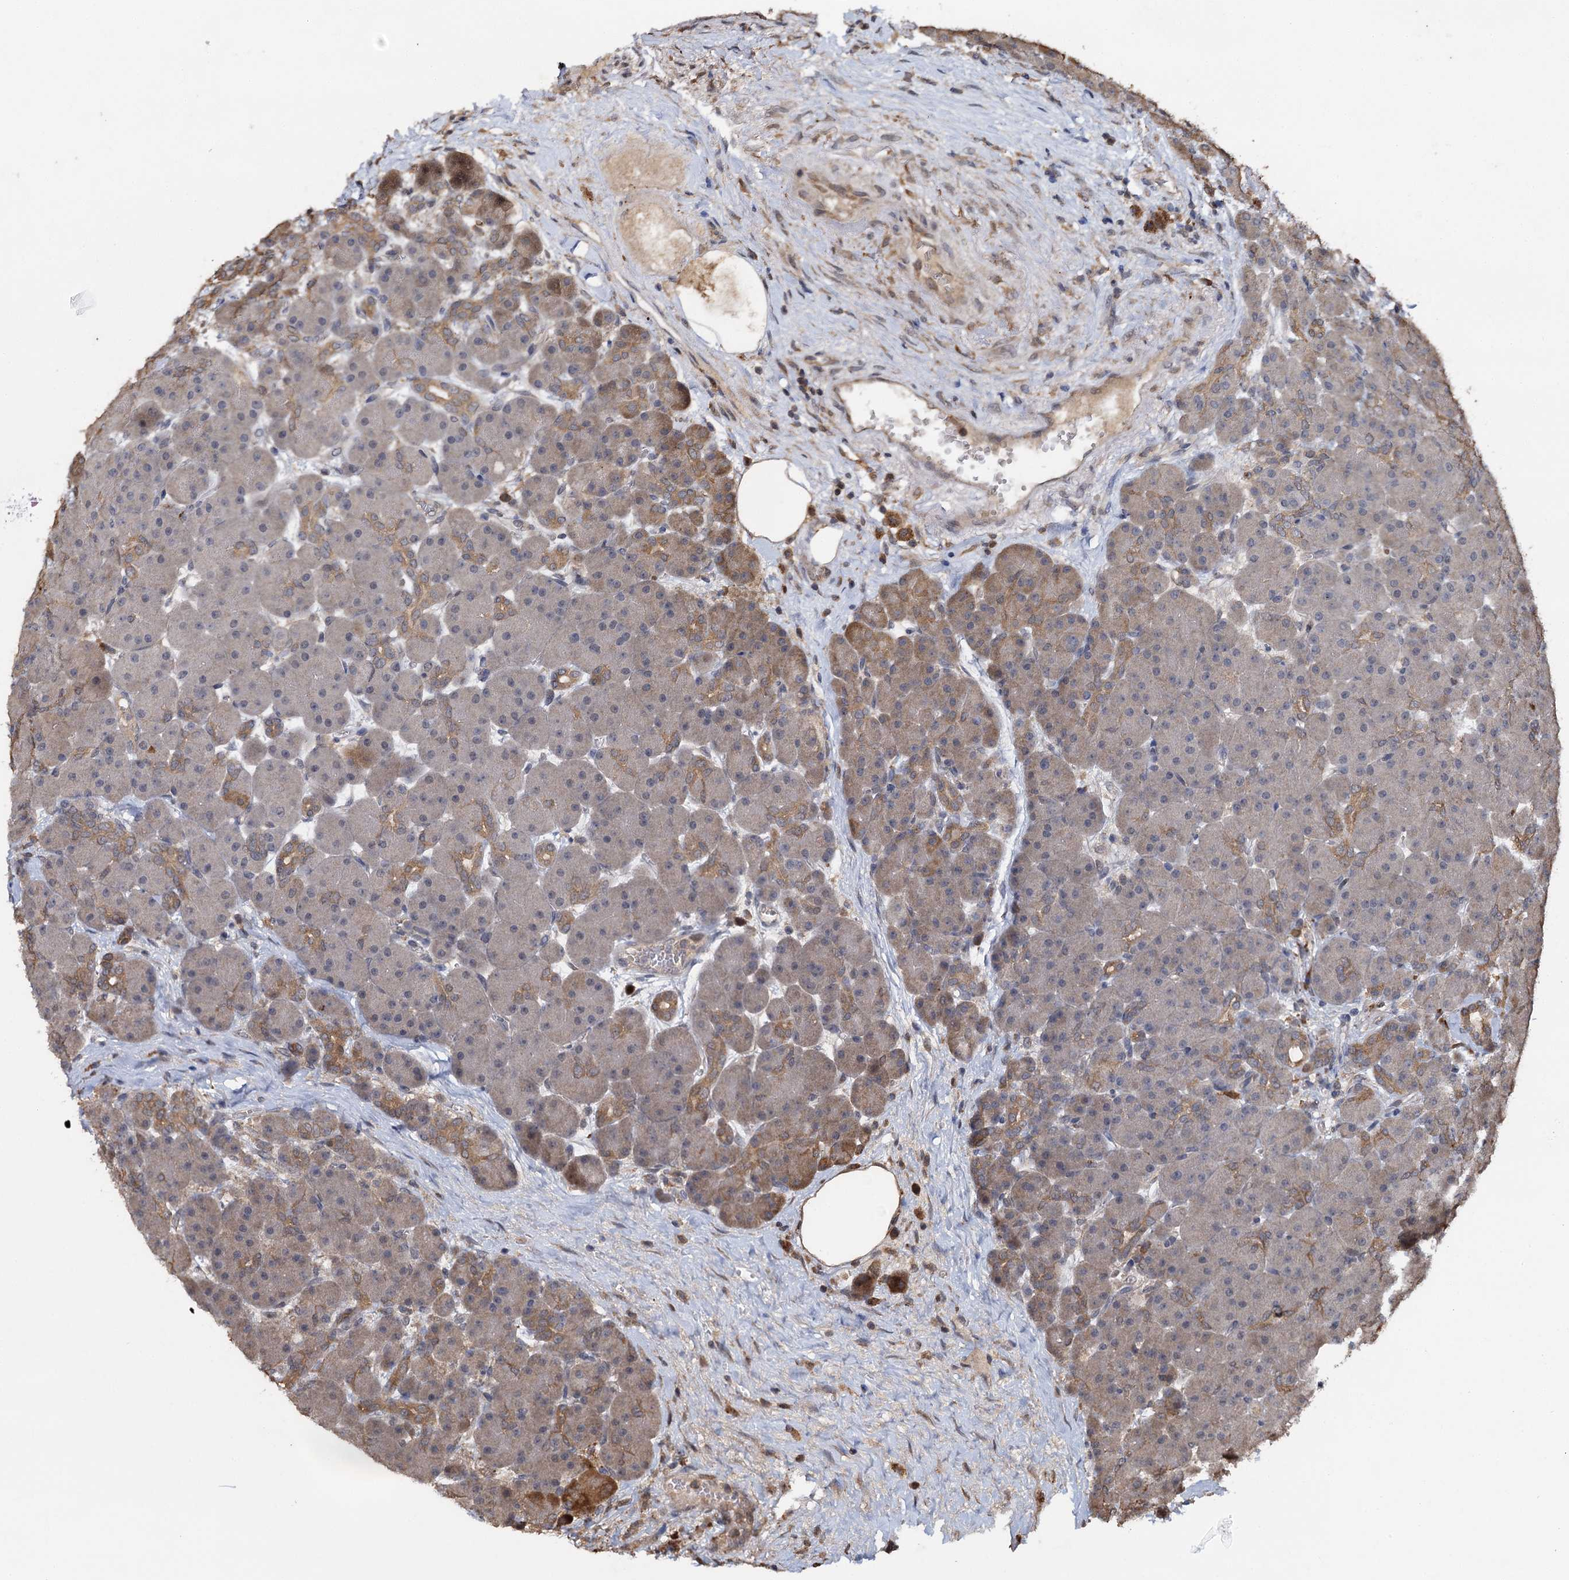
{"staining": {"intensity": "strong", "quantity": "<25%", "location": "cytoplasmic/membranous"}, "tissue": "pancreas", "cell_type": "Exocrine glandular cells", "image_type": "normal", "snomed": [{"axis": "morphology", "description": "Normal tissue, NOS"}, {"axis": "topography", "description": "Pancreas"}], "caption": "Unremarkable pancreas was stained to show a protein in brown. There is medium levels of strong cytoplasmic/membranous positivity in about <25% of exocrine glandular cells.", "gene": "SLC46A3", "patient": {"sex": "male", "age": 66}}